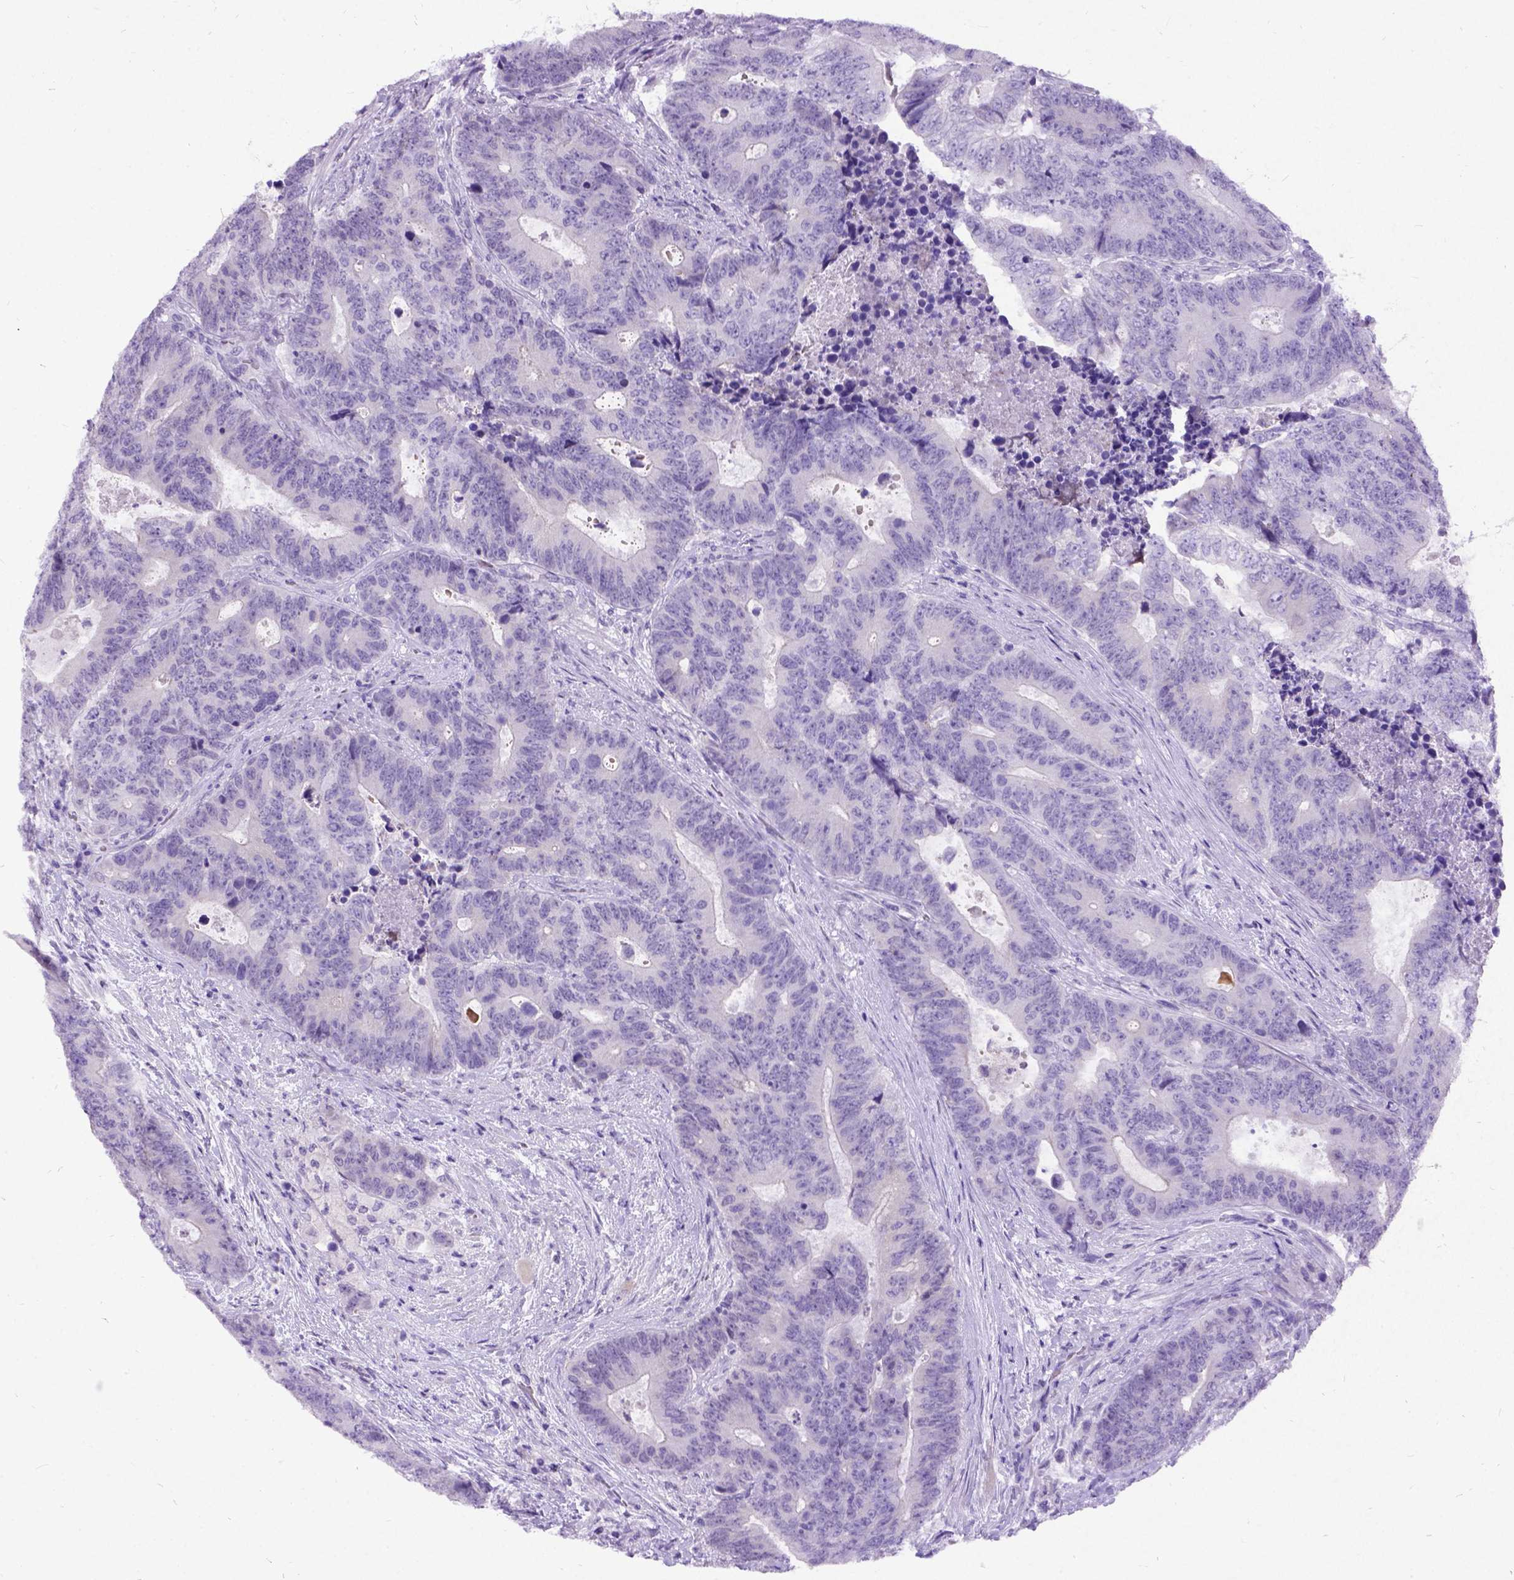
{"staining": {"intensity": "negative", "quantity": "none", "location": "none"}, "tissue": "colorectal cancer", "cell_type": "Tumor cells", "image_type": "cancer", "snomed": [{"axis": "morphology", "description": "Adenocarcinoma, NOS"}, {"axis": "topography", "description": "Colon"}], "caption": "This is an IHC photomicrograph of colorectal cancer. There is no staining in tumor cells.", "gene": "NEUROD4", "patient": {"sex": "female", "age": 48}}